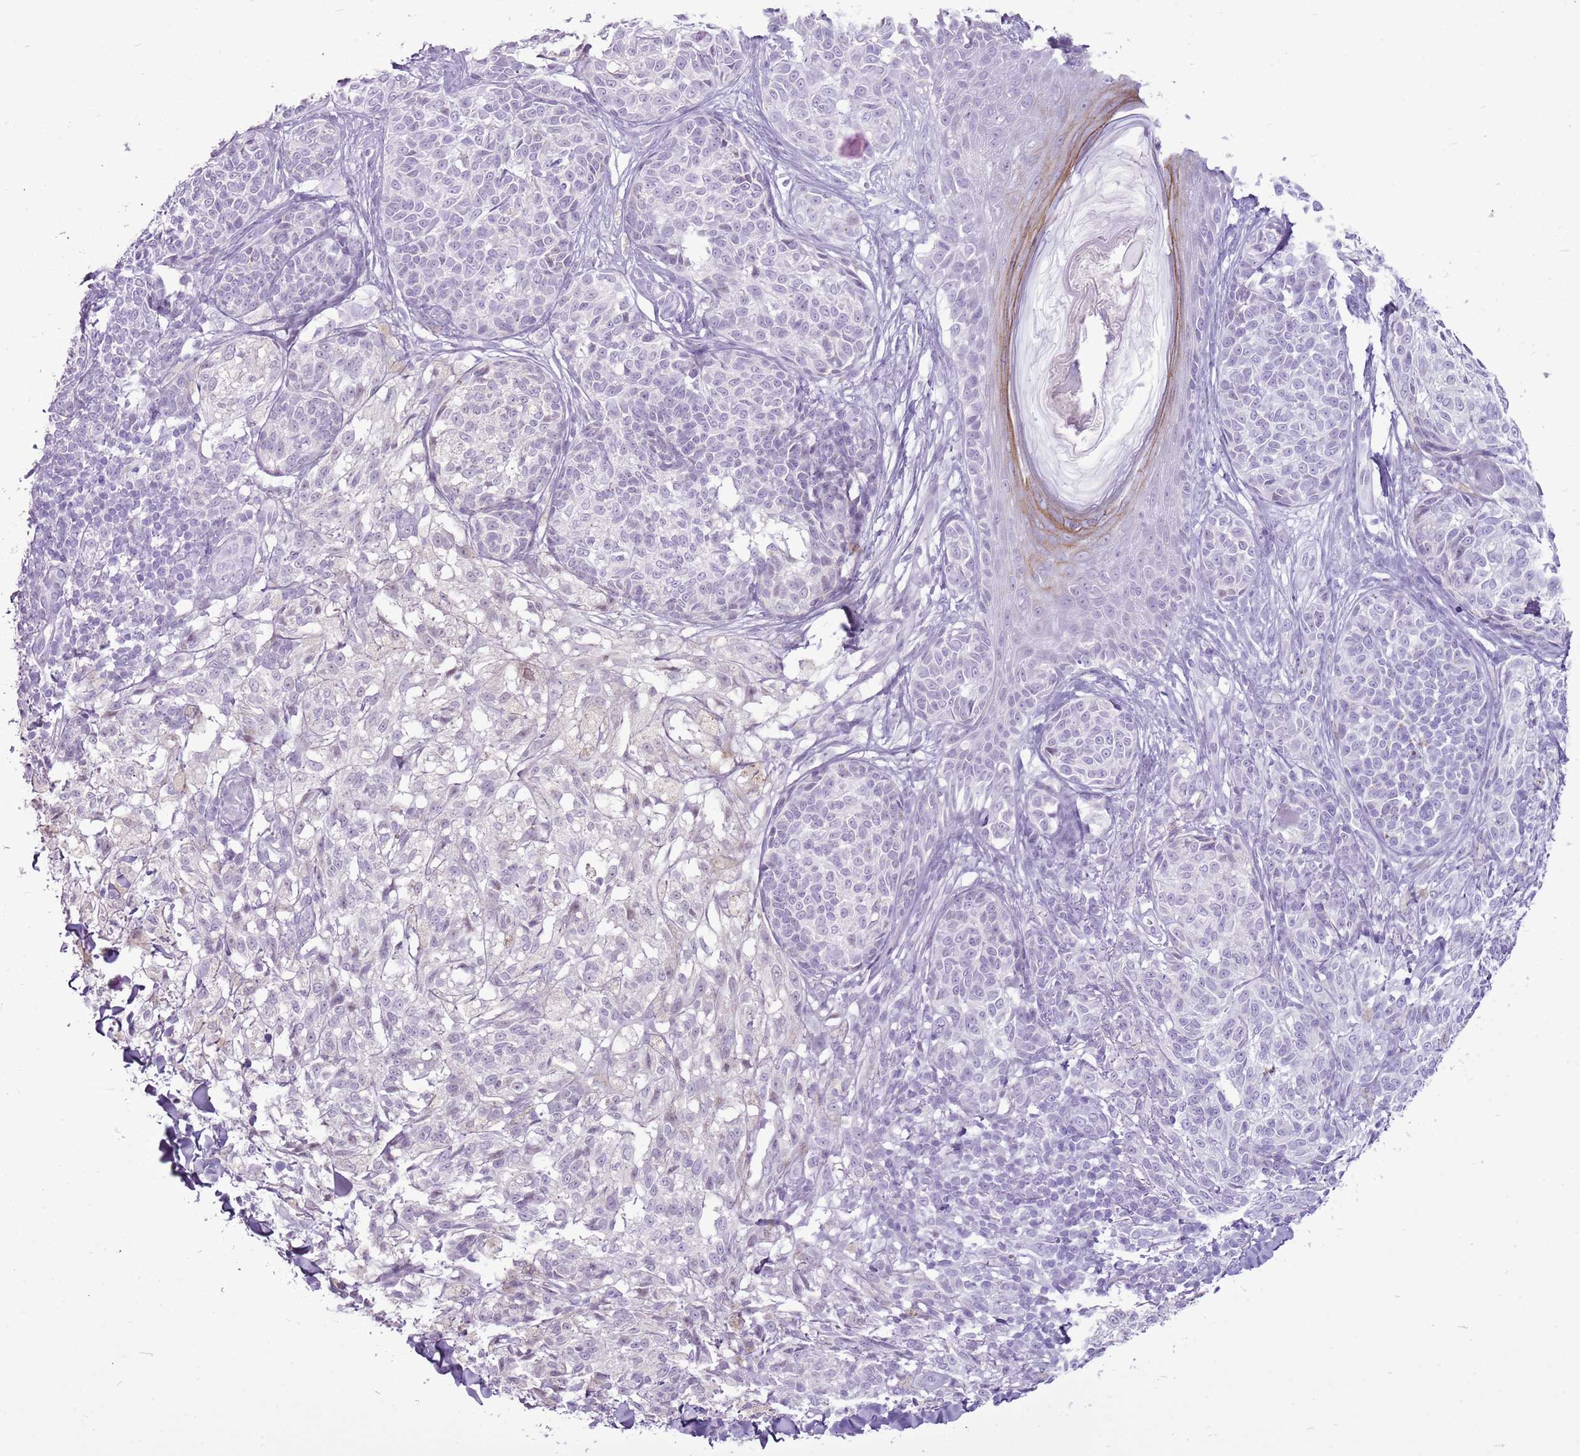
{"staining": {"intensity": "negative", "quantity": "none", "location": "none"}, "tissue": "melanoma", "cell_type": "Tumor cells", "image_type": "cancer", "snomed": [{"axis": "morphology", "description": "Malignant melanoma, NOS"}, {"axis": "topography", "description": "Skin of upper extremity"}], "caption": "This is an immunohistochemistry photomicrograph of human malignant melanoma. There is no staining in tumor cells.", "gene": "RPL3L", "patient": {"sex": "male", "age": 40}}